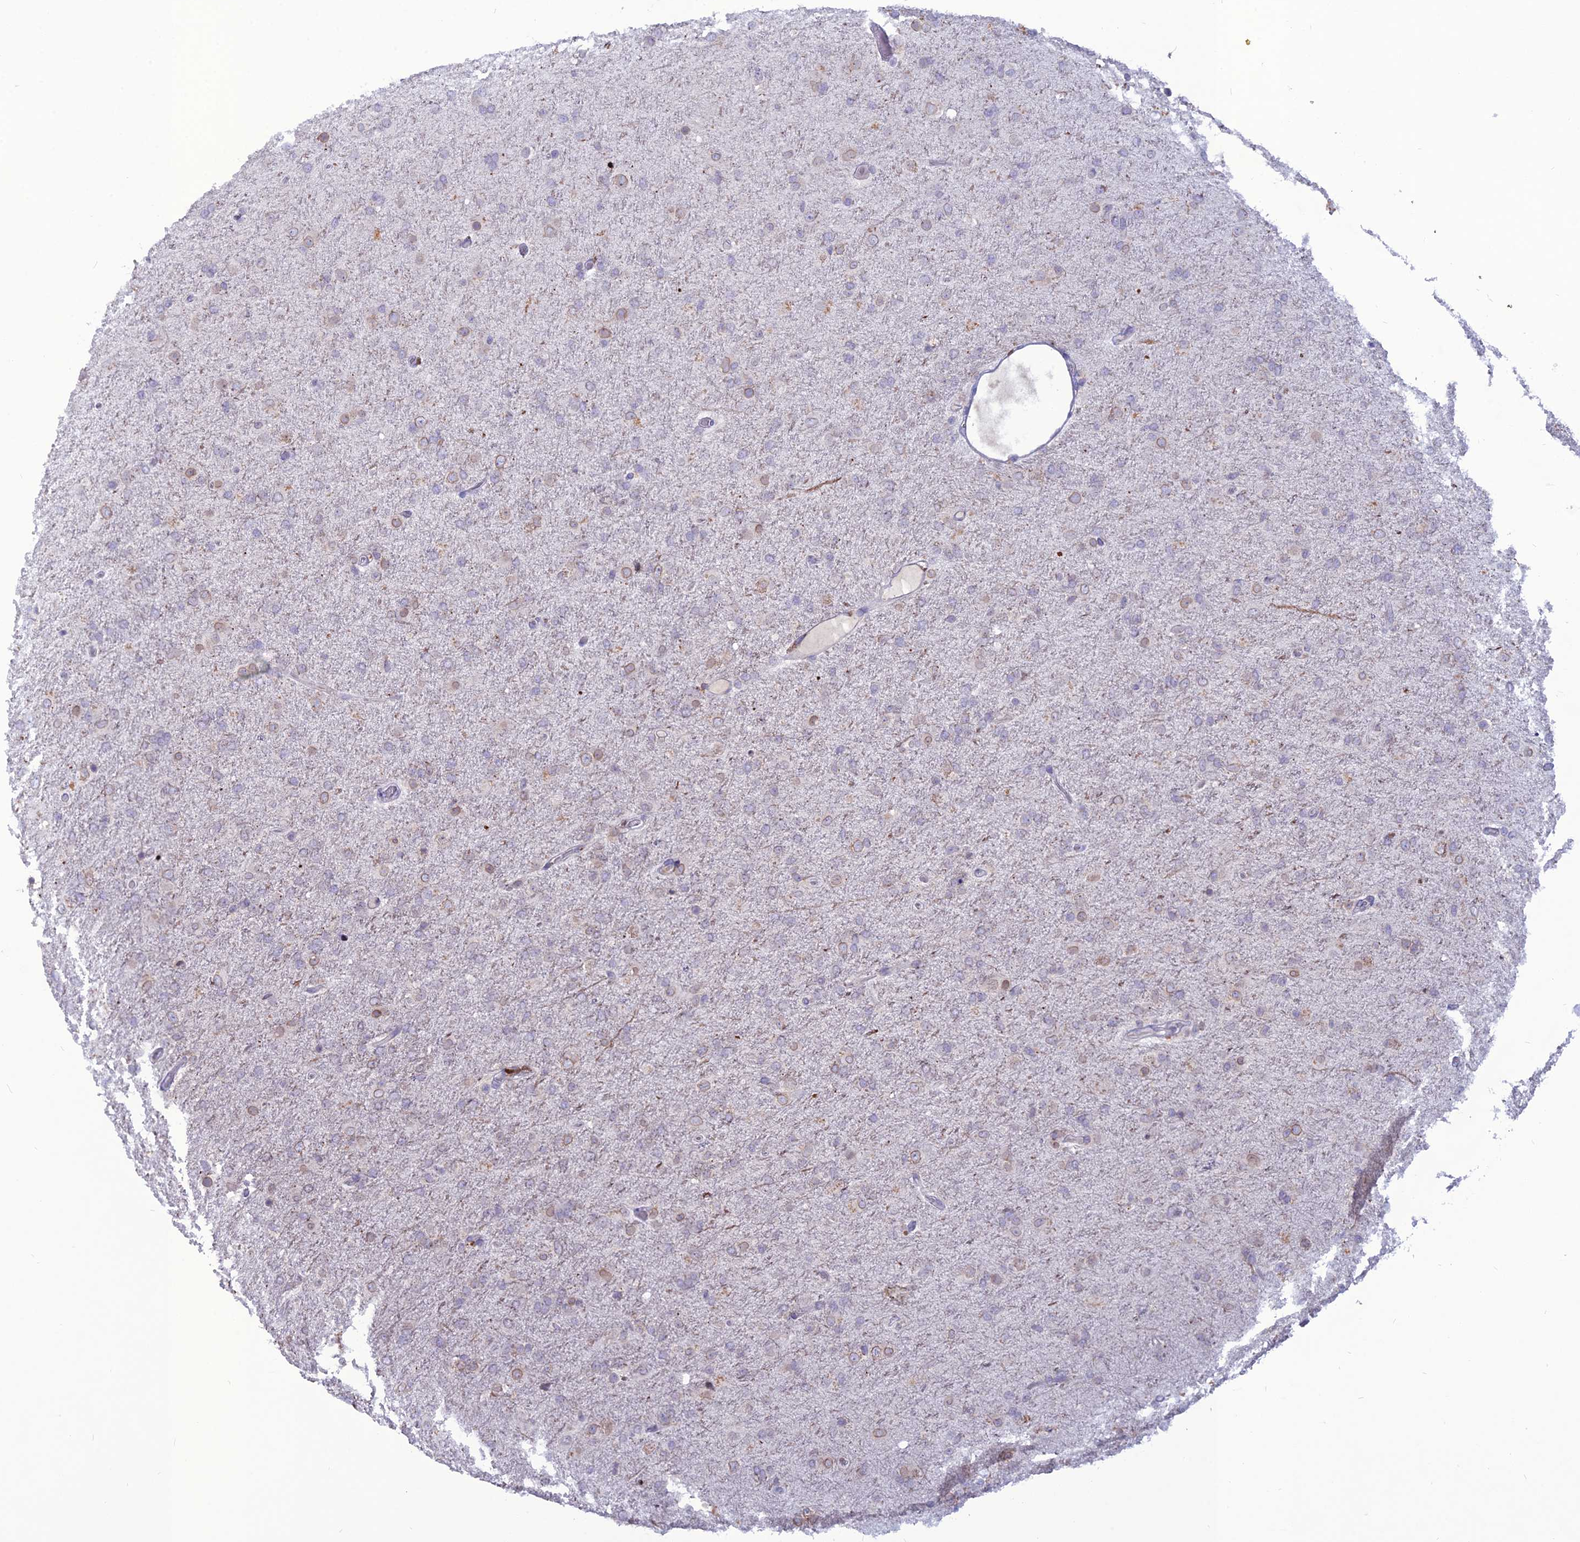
{"staining": {"intensity": "negative", "quantity": "none", "location": "none"}, "tissue": "glioma", "cell_type": "Tumor cells", "image_type": "cancer", "snomed": [{"axis": "morphology", "description": "Glioma, malignant, Low grade"}, {"axis": "topography", "description": "Brain"}], "caption": "Tumor cells are negative for brown protein staining in glioma. (DAB IHC, high magnification).", "gene": "WDR46", "patient": {"sex": "male", "age": 65}}